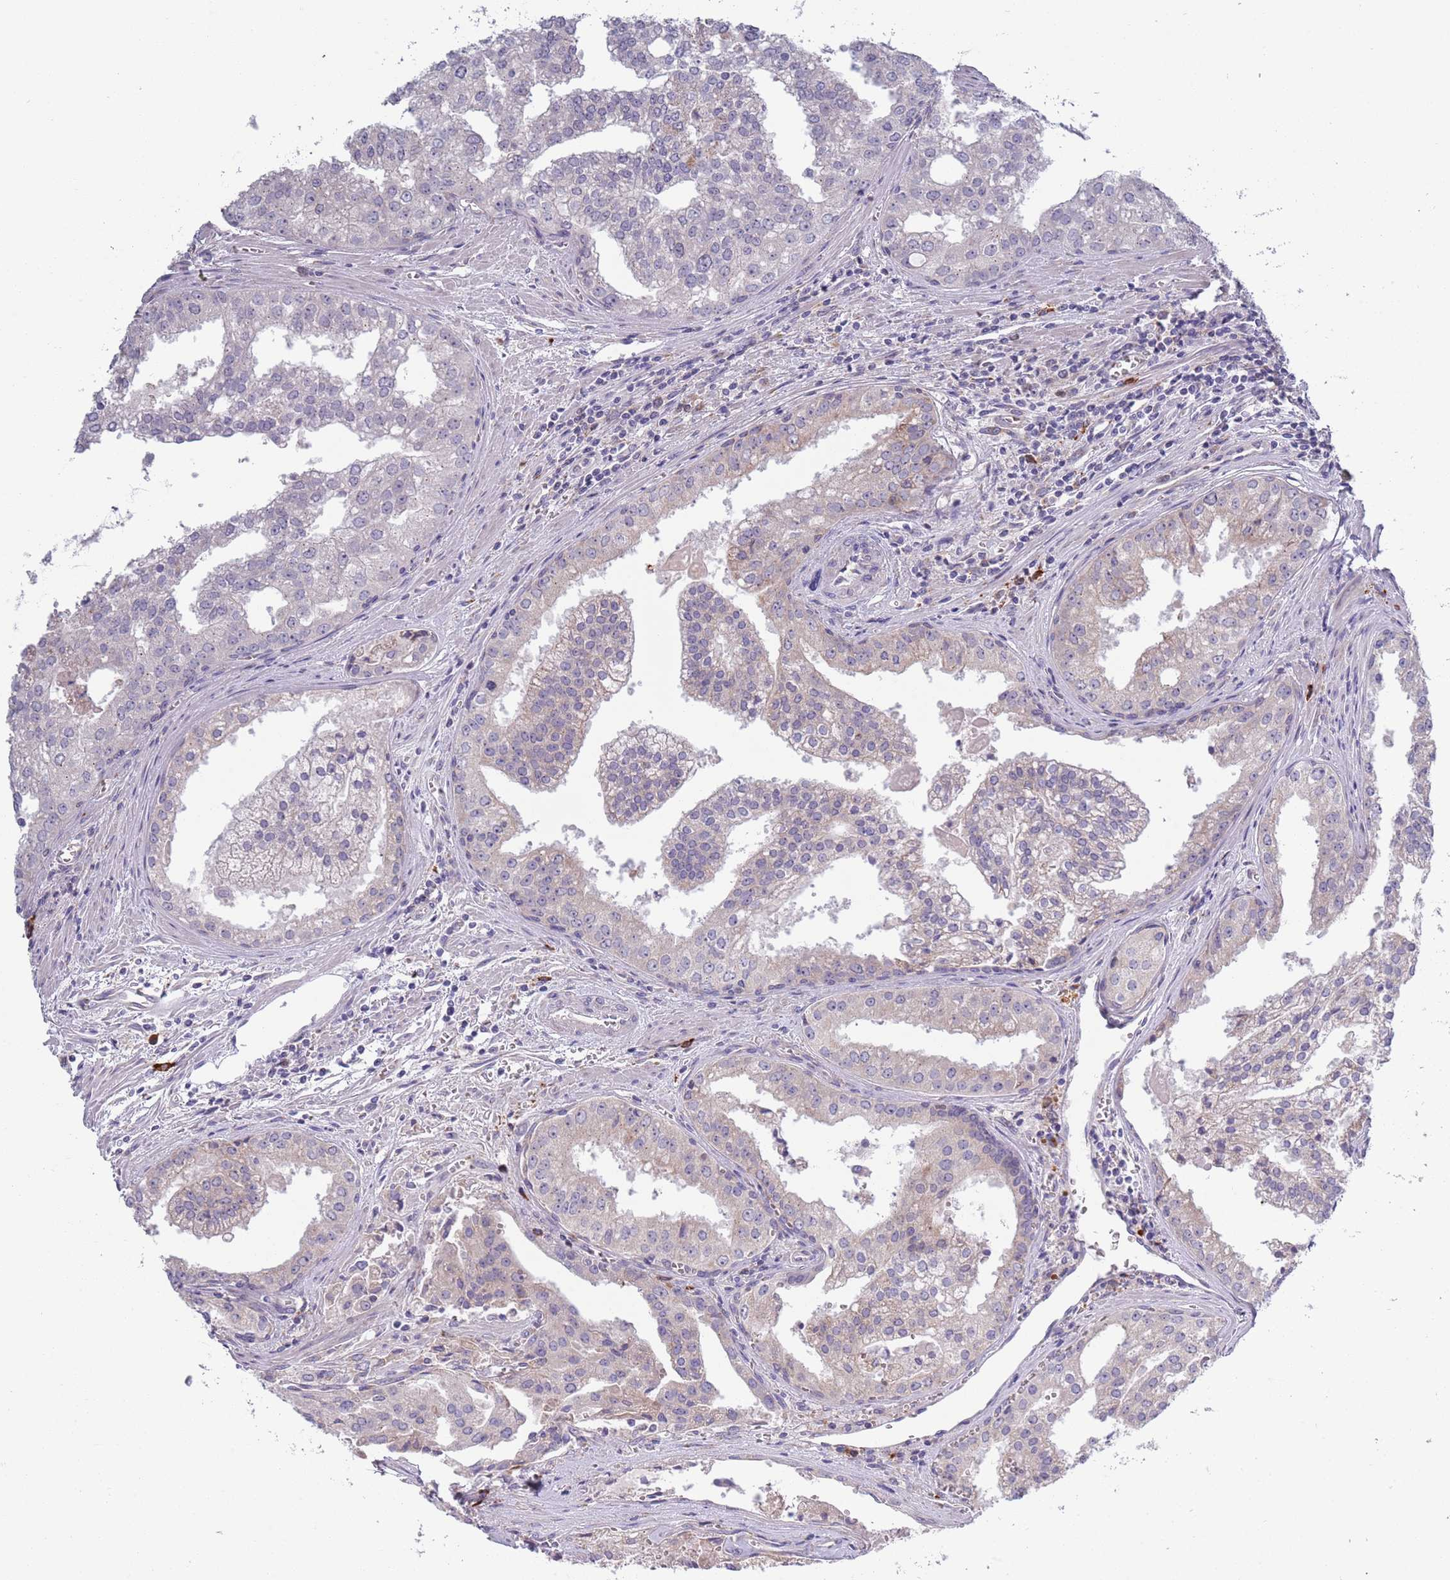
{"staining": {"intensity": "weak", "quantity": "<25%", "location": "cytoplasmic/membranous"}, "tissue": "prostate cancer", "cell_type": "Tumor cells", "image_type": "cancer", "snomed": [{"axis": "morphology", "description": "Adenocarcinoma, High grade"}, {"axis": "topography", "description": "Prostate"}], "caption": "Tumor cells show no significant staining in adenocarcinoma (high-grade) (prostate). Brightfield microscopy of immunohistochemistry stained with DAB (3,3'-diaminobenzidine) (brown) and hematoxylin (blue), captured at high magnification.", "gene": "LTB", "patient": {"sex": "male", "age": 68}}